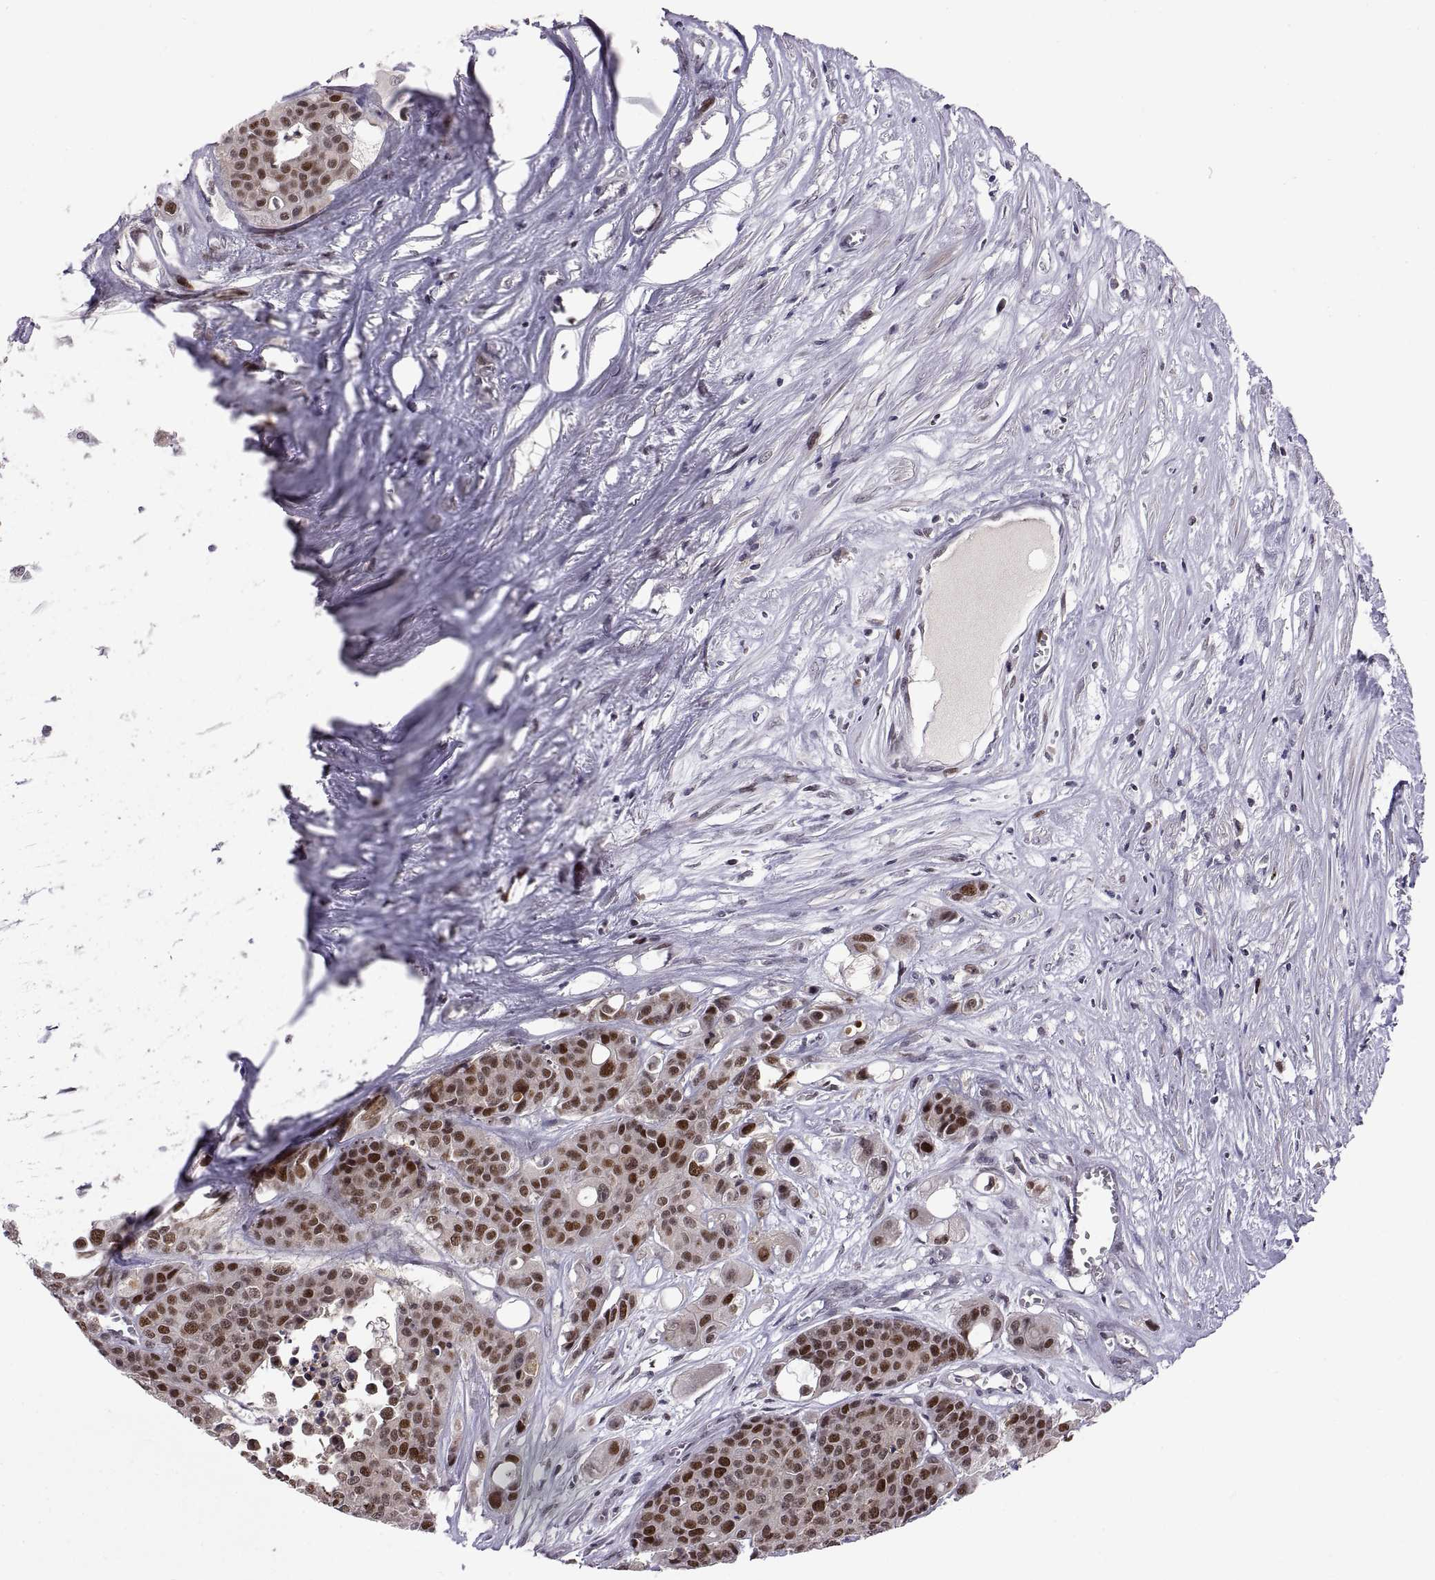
{"staining": {"intensity": "strong", "quantity": ">75%", "location": "nuclear"}, "tissue": "carcinoid", "cell_type": "Tumor cells", "image_type": "cancer", "snomed": [{"axis": "morphology", "description": "Carcinoid, malignant, NOS"}, {"axis": "topography", "description": "Colon"}], "caption": "Immunohistochemical staining of human malignant carcinoid exhibits strong nuclear protein staining in about >75% of tumor cells.", "gene": "CHFR", "patient": {"sex": "male", "age": 81}}